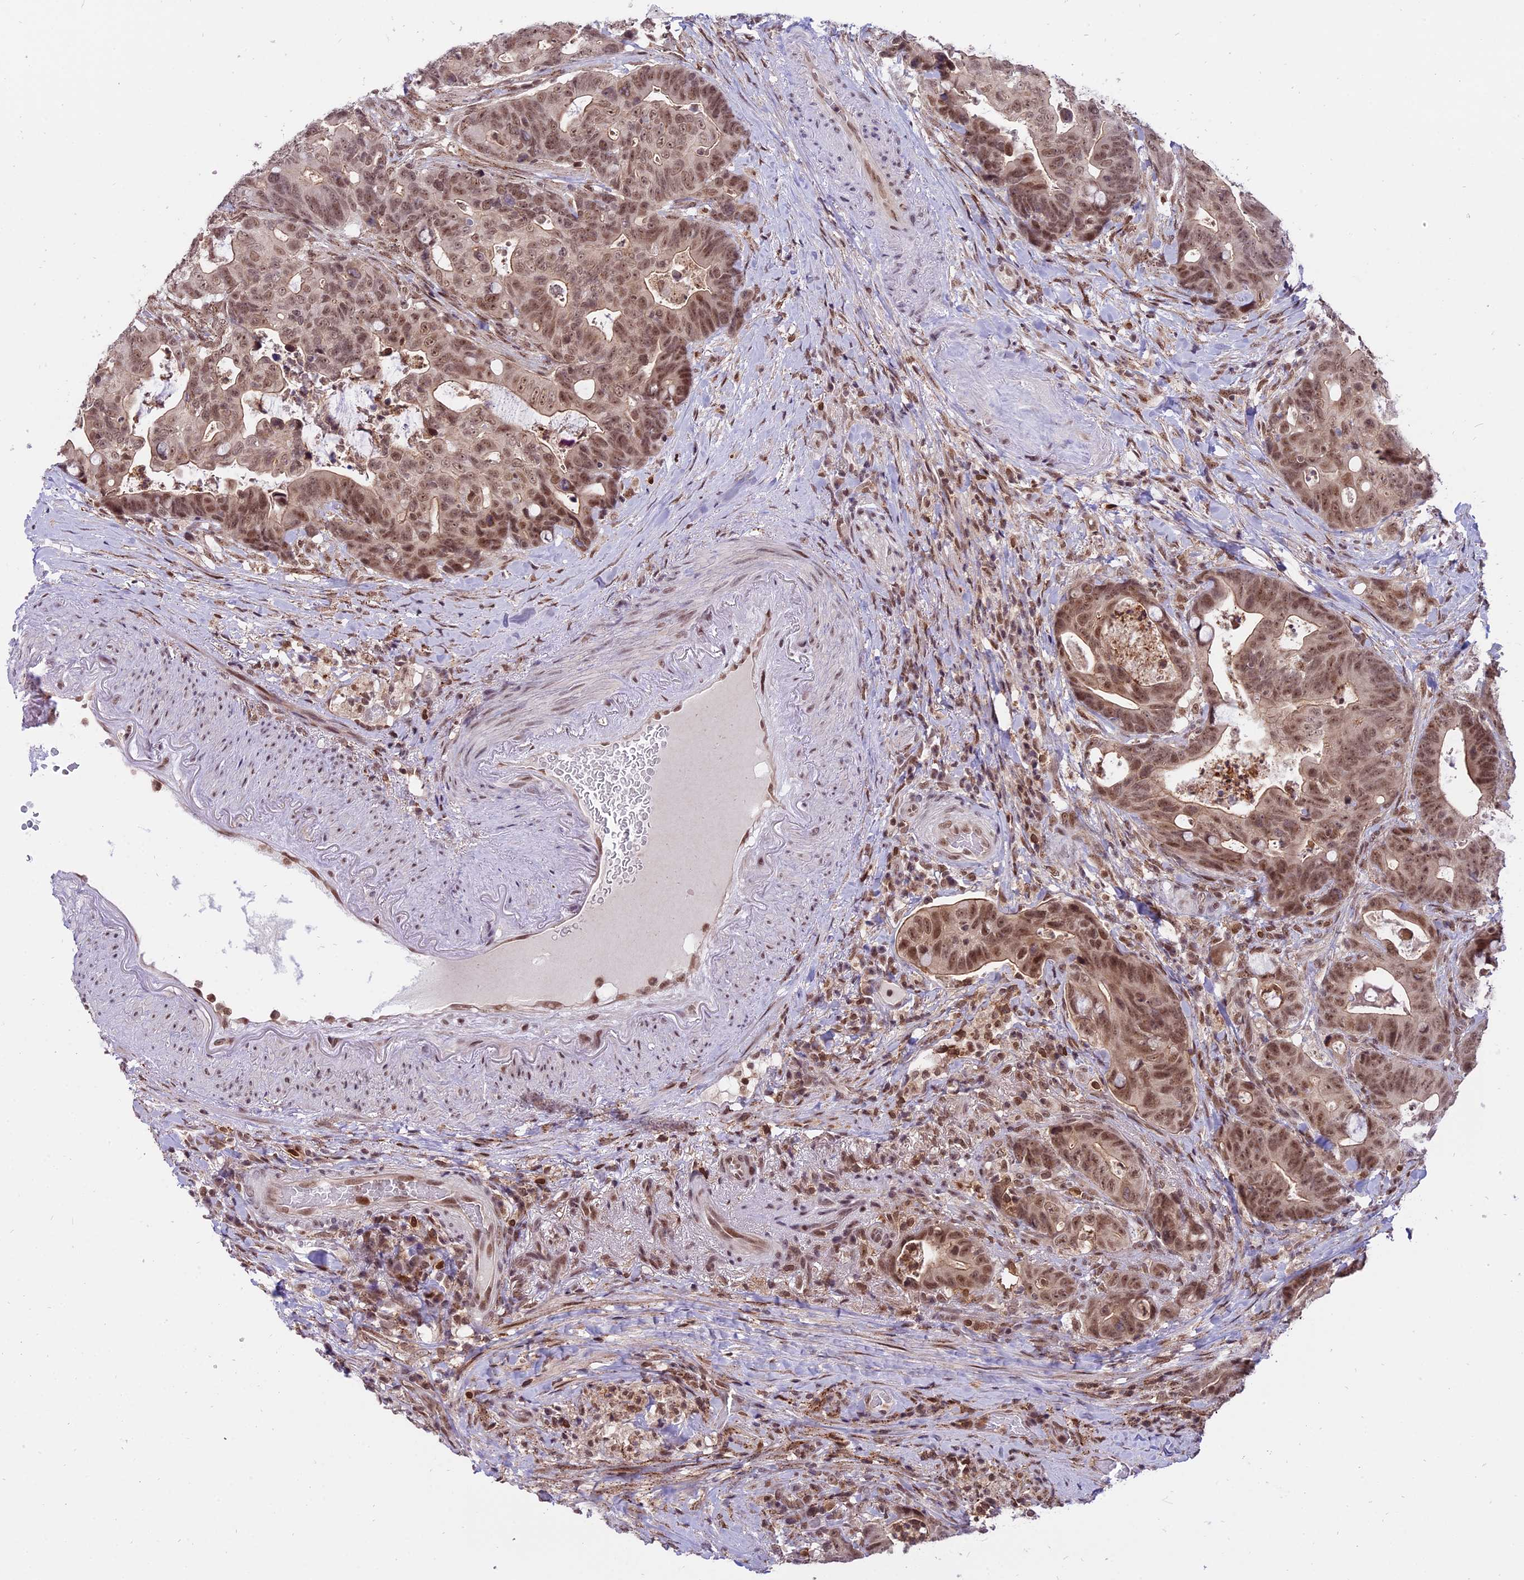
{"staining": {"intensity": "moderate", "quantity": ">75%", "location": "nuclear"}, "tissue": "colorectal cancer", "cell_type": "Tumor cells", "image_type": "cancer", "snomed": [{"axis": "morphology", "description": "Adenocarcinoma, NOS"}, {"axis": "topography", "description": "Colon"}], "caption": "About >75% of tumor cells in human colorectal cancer (adenocarcinoma) exhibit moderate nuclear protein positivity as visualized by brown immunohistochemical staining.", "gene": "TADA3", "patient": {"sex": "female", "age": 82}}